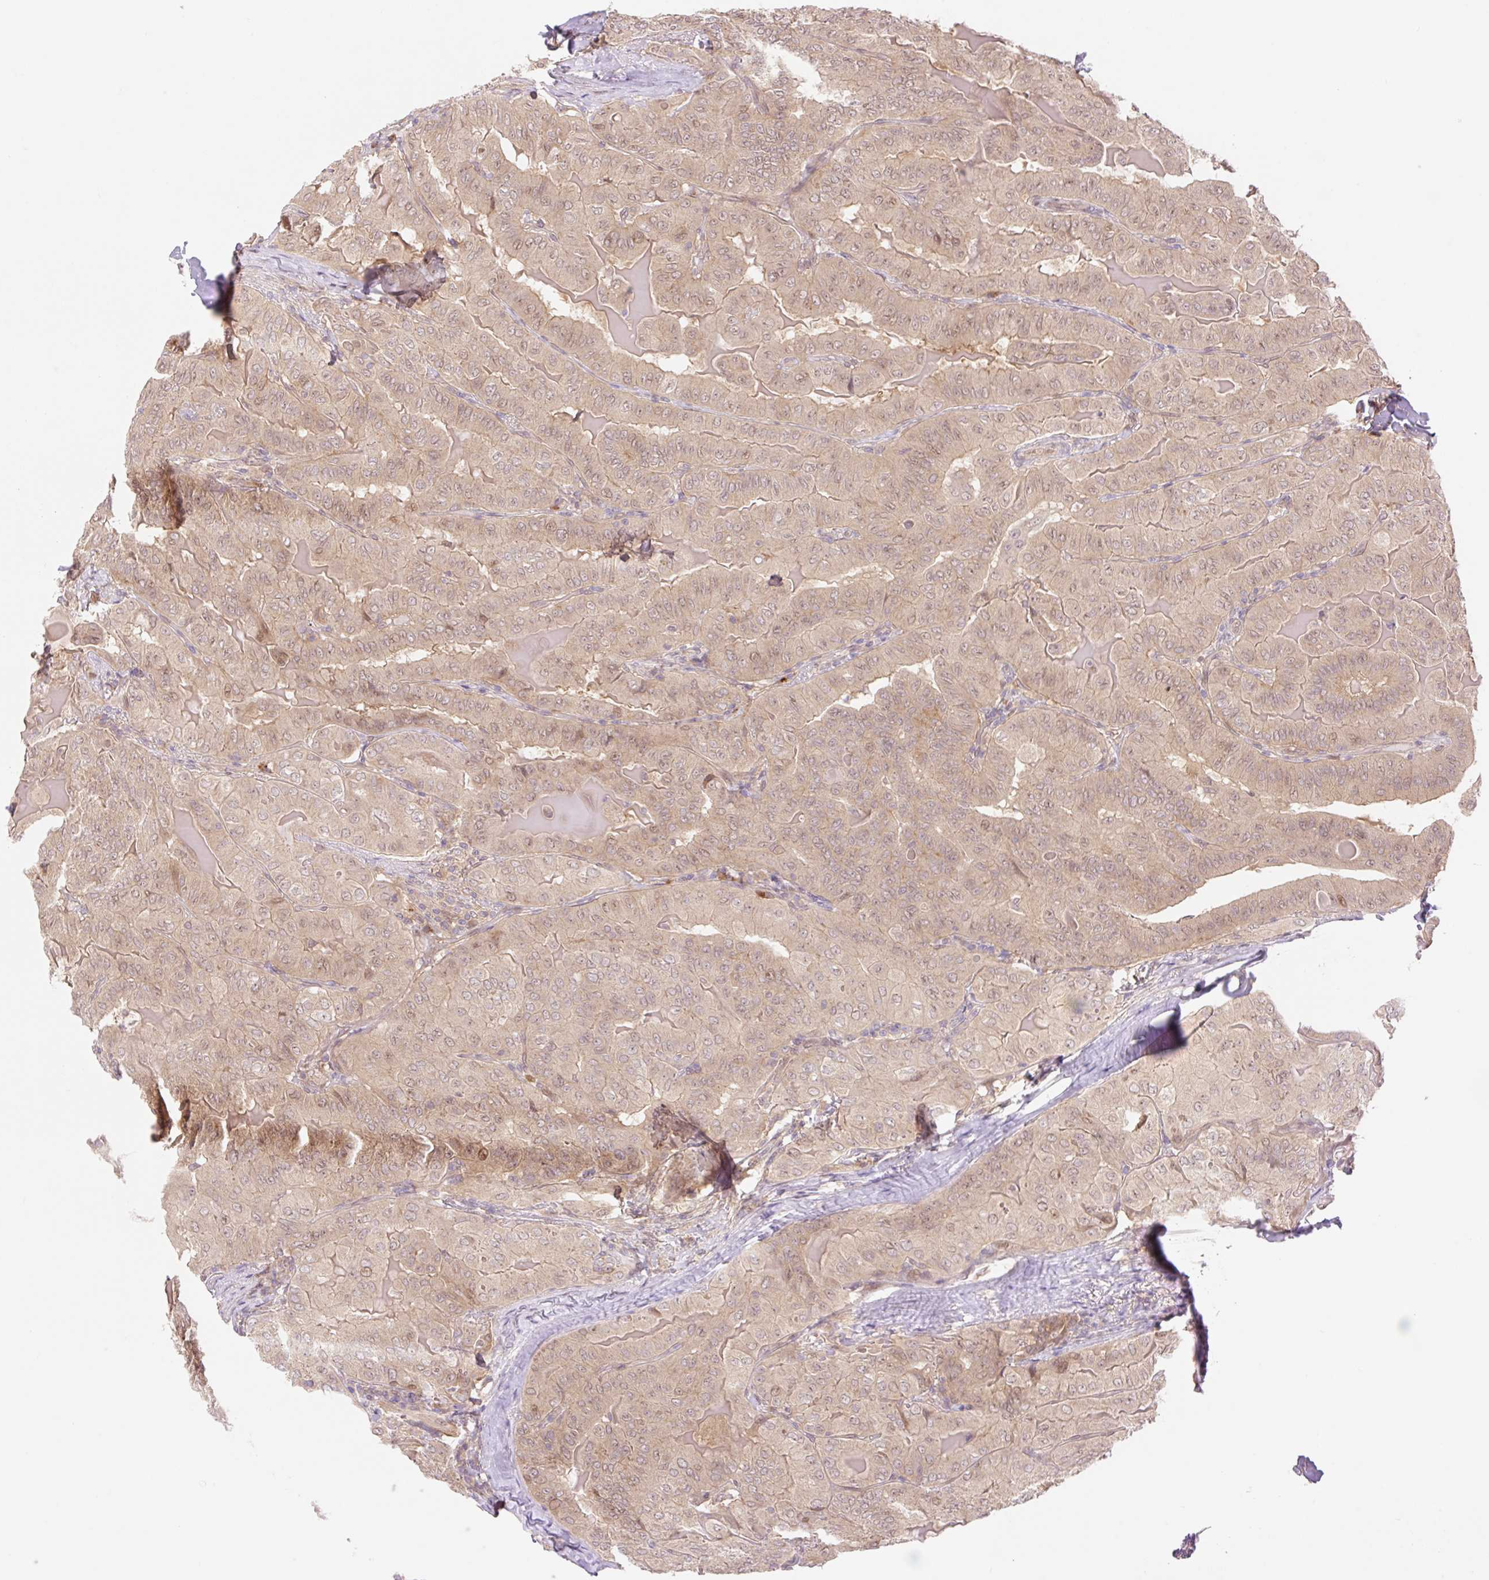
{"staining": {"intensity": "moderate", "quantity": ">75%", "location": "cytoplasmic/membranous,nuclear"}, "tissue": "thyroid cancer", "cell_type": "Tumor cells", "image_type": "cancer", "snomed": [{"axis": "morphology", "description": "Papillary adenocarcinoma, NOS"}, {"axis": "topography", "description": "Thyroid gland"}], "caption": "This histopathology image displays immunohistochemistry staining of human papillary adenocarcinoma (thyroid), with medium moderate cytoplasmic/membranous and nuclear staining in approximately >75% of tumor cells.", "gene": "VPS25", "patient": {"sex": "female", "age": 68}}